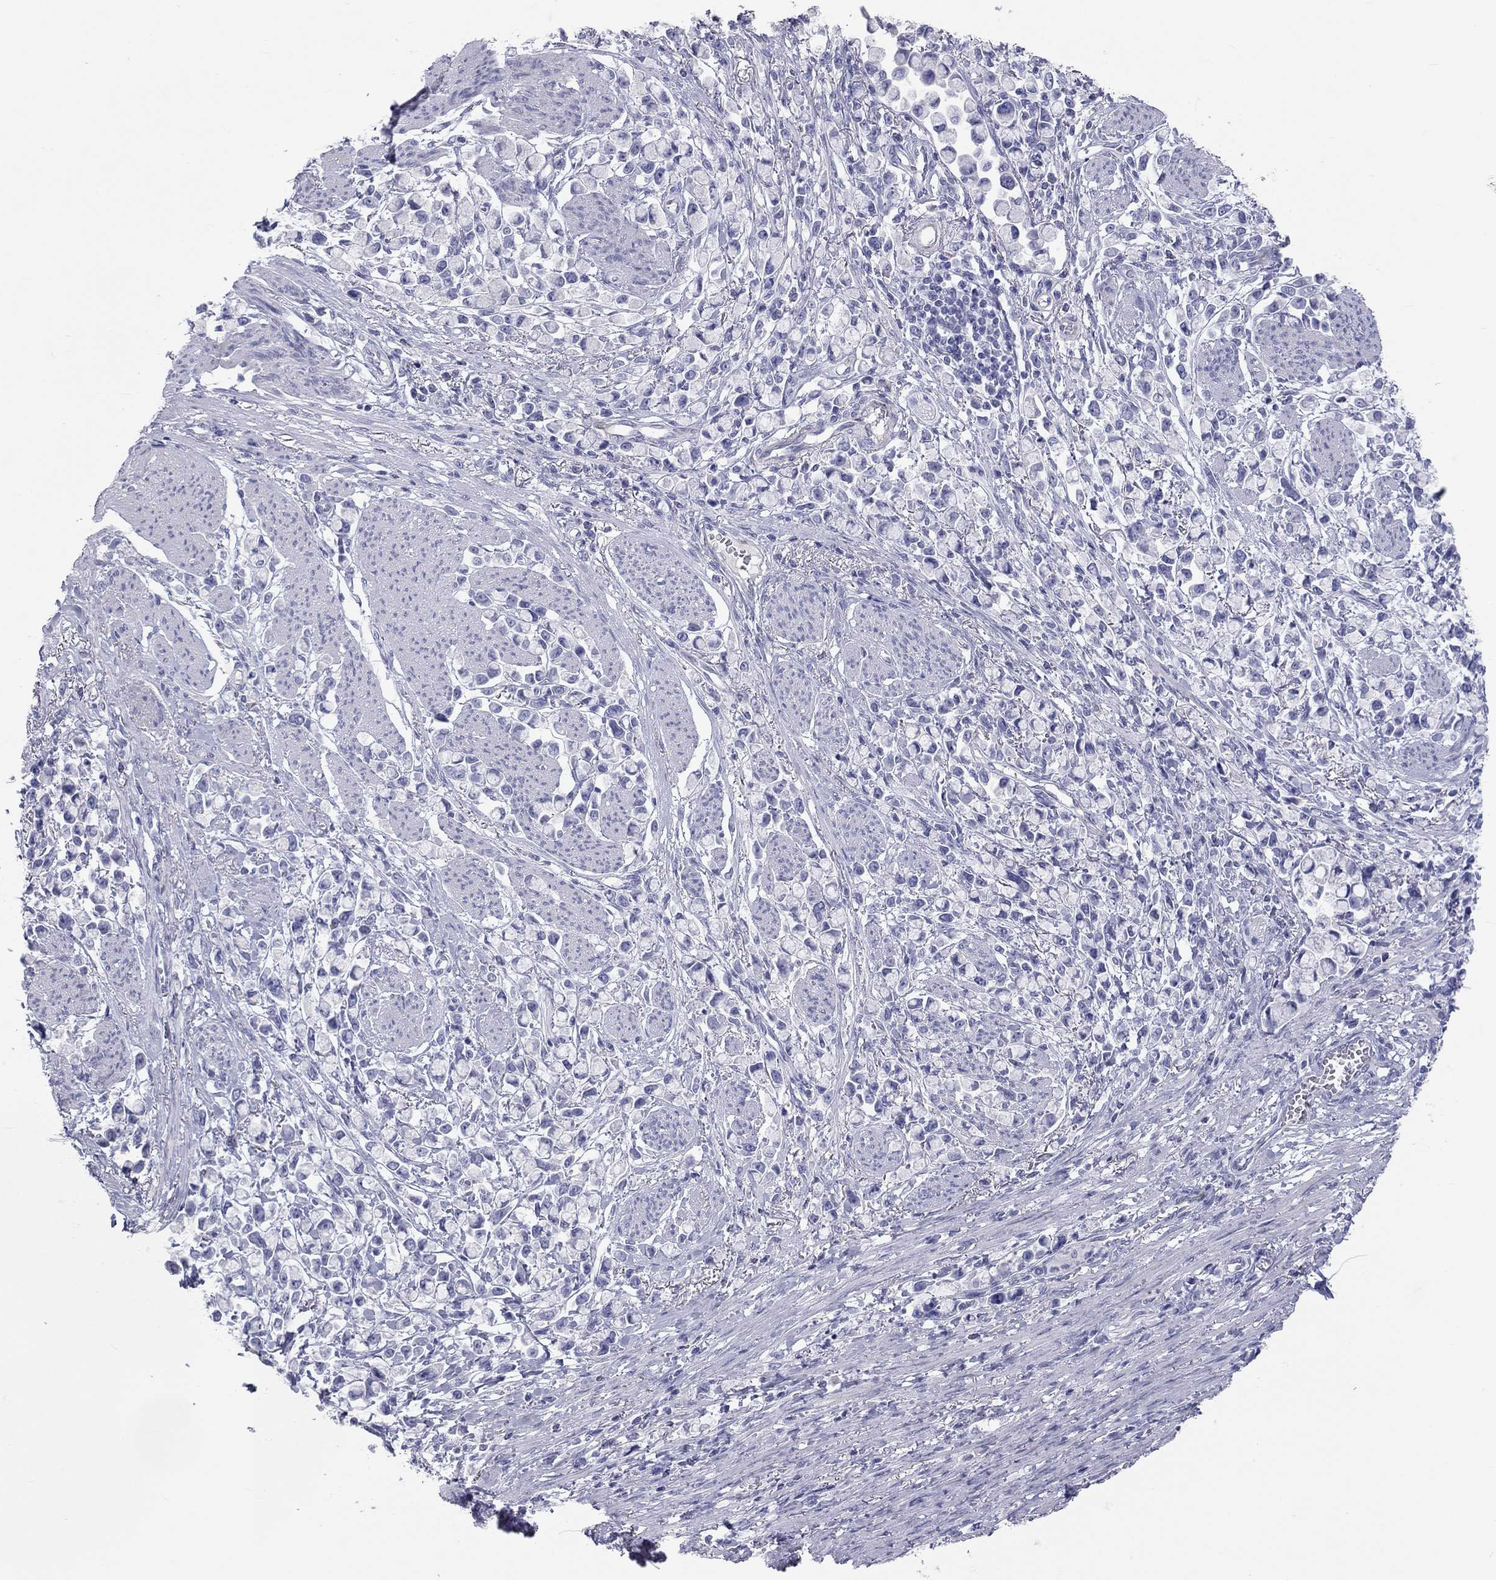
{"staining": {"intensity": "negative", "quantity": "none", "location": "none"}, "tissue": "stomach cancer", "cell_type": "Tumor cells", "image_type": "cancer", "snomed": [{"axis": "morphology", "description": "Adenocarcinoma, NOS"}, {"axis": "topography", "description": "Stomach"}], "caption": "Stomach adenocarcinoma was stained to show a protein in brown. There is no significant expression in tumor cells.", "gene": "PCDHGC5", "patient": {"sex": "female", "age": 81}}